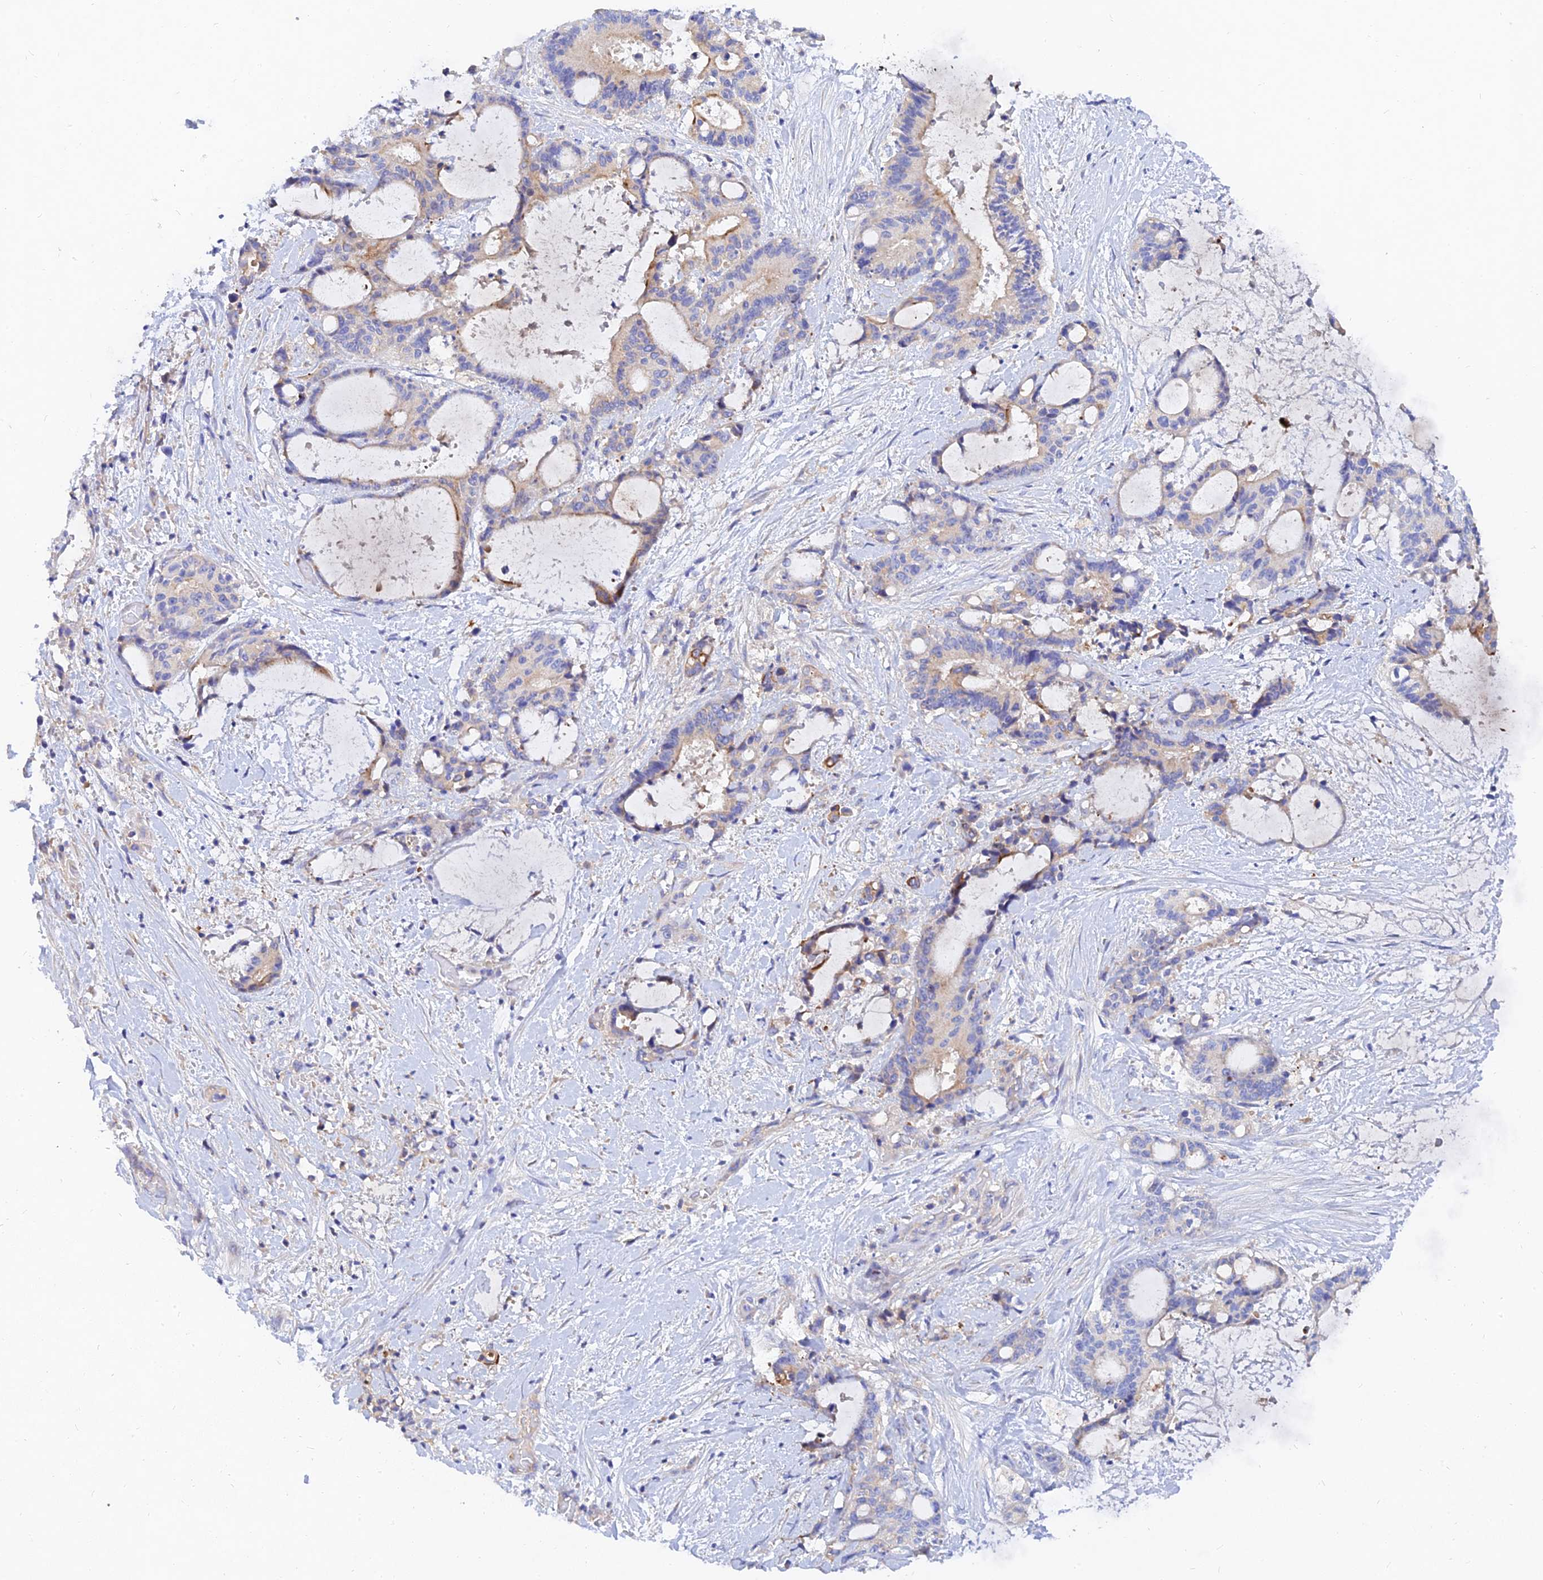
{"staining": {"intensity": "negative", "quantity": "none", "location": "none"}, "tissue": "liver cancer", "cell_type": "Tumor cells", "image_type": "cancer", "snomed": [{"axis": "morphology", "description": "Normal tissue, NOS"}, {"axis": "morphology", "description": "Cholangiocarcinoma"}, {"axis": "topography", "description": "Liver"}, {"axis": "topography", "description": "Peripheral nerve tissue"}], "caption": "Immunohistochemistry (IHC) of liver cholangiocarcinoma exhibits no positivity in tumor cells.", "gene": "MROH1", "patient": {"sex": "female", "age": 73}}